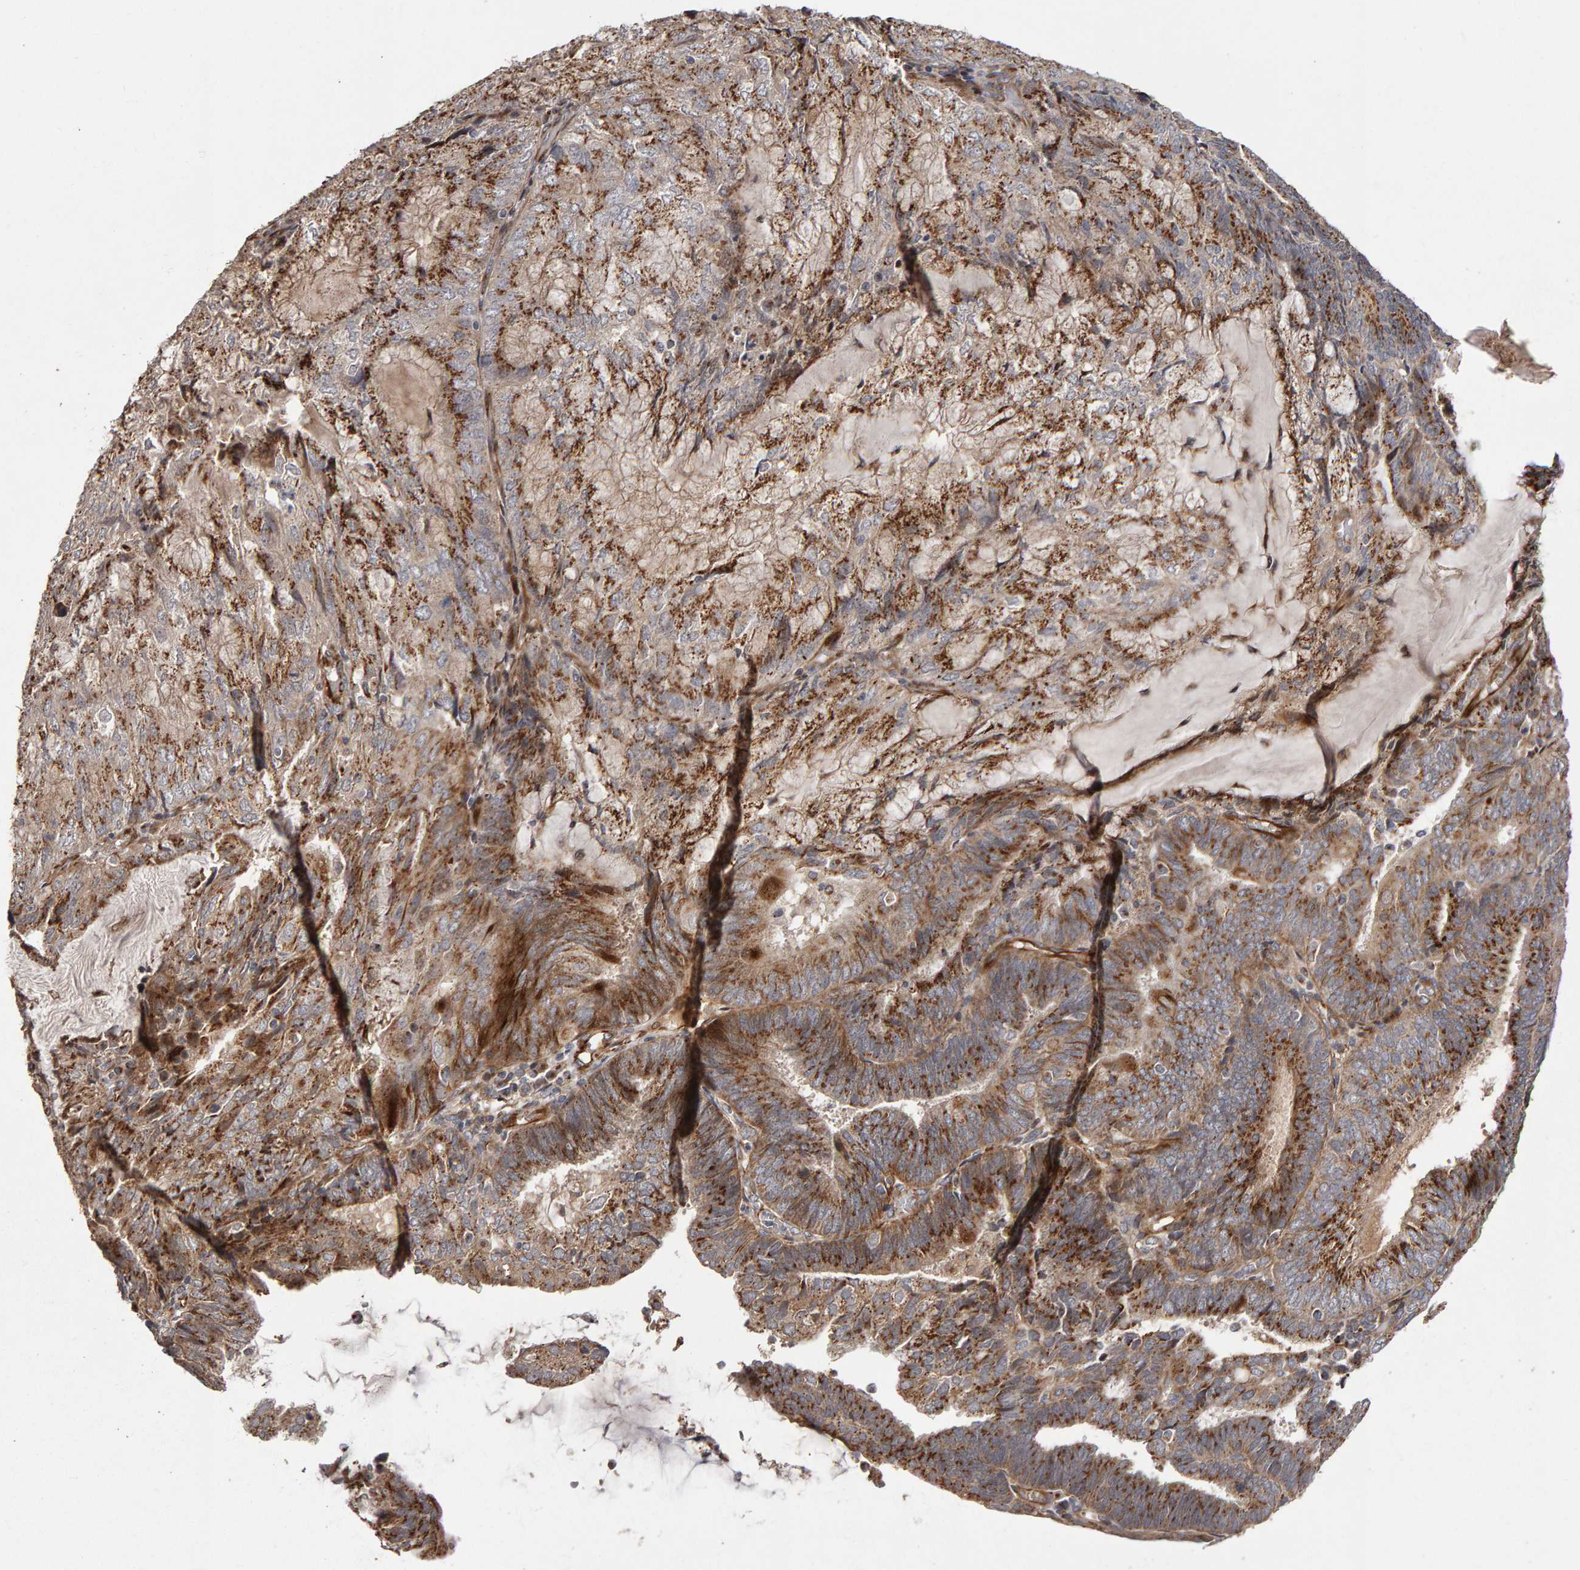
{"staining": {"intensity": "moderate", "quantity": ">75%", "location": "cytoplasmic/membranous"}, "tissue": "endometrial cancer", "cell_type": "Tumor cells", "image_type": "cancer", "snomed": [{"axis": "morphology", "description": "Adenocarcinoma, NOS"}, {"axis": "topography", "description": "Endometrium"}], "caption": "This is an image of immunohistochemistry staining of endometrial adenocarcinoma, which shows moderate staining in the cytoplasmic/membranous of tumor cells.", "gene": "CANT1", "patient": {"sex": "female", "age": 81}}